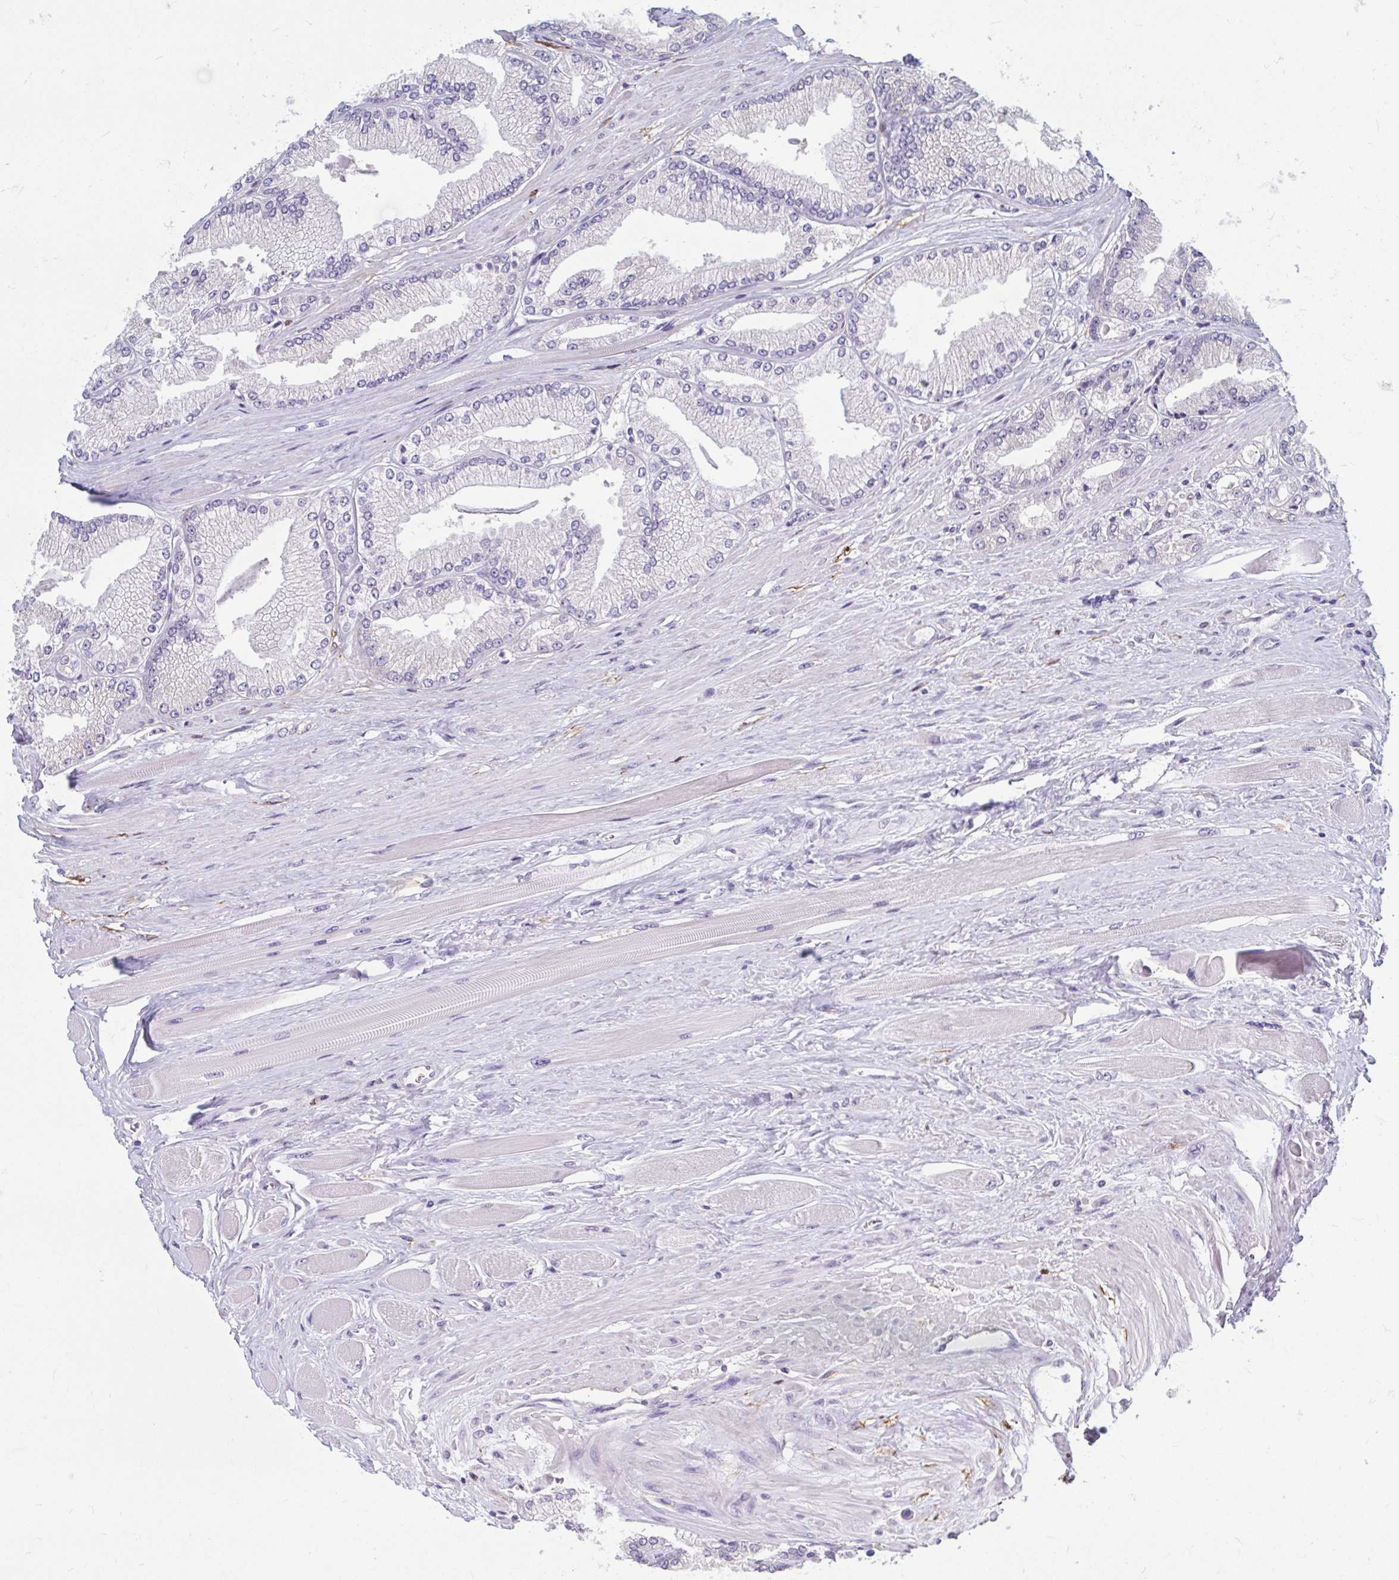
{"staining": {"intensity": "negative", "quantity": "none", "location": "none"}, "tissue": "prostate cancer", "cell_type": "Tumor cells", "image_type": "cancer", "snomed": [{"axis": "morphology", "description": "Adenocarcinoma, Low grade"}, {"axis": "topography", "description": "Prostate"}], "caption": "Prostate cancer was stained to show a protein in brown. There is no significant staining in tumor cells.", "gene": "ADH1A", "patient": {"sex": "male", "age": 67}}